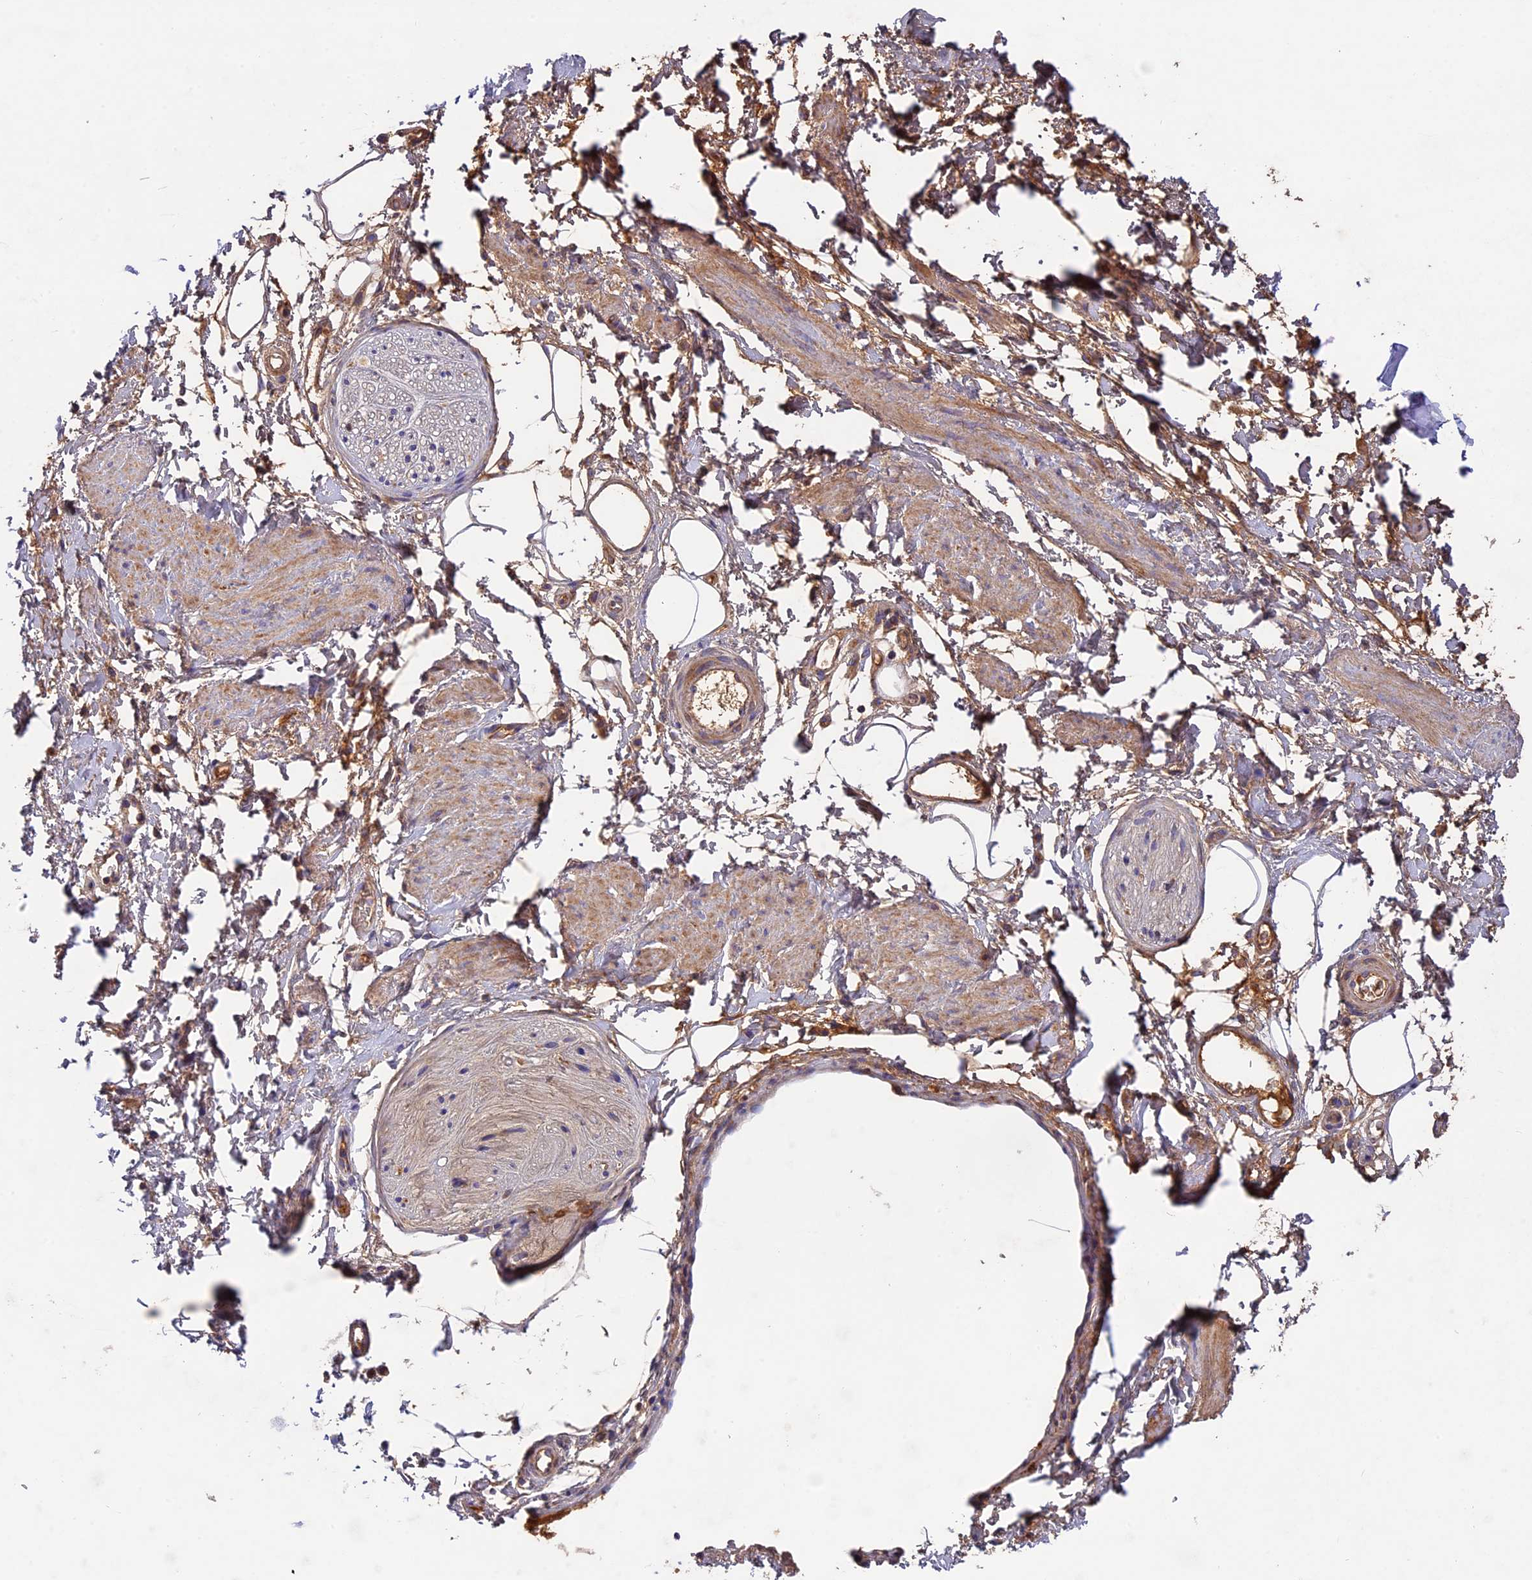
{"staining": {"intensity": "negative", "quantity": "none", "location": "none"}, "tissue": "adipose tissue", "cell_type": "Adipocytes", "image_type": "normal", "snomed": [{"axis": "morphology", "description": "Normal tissue, NOS"}, {"axis": "morphology", "description": "Adenocarcinoma, NOS"}, {"axis": "topography", "description": "Rectum"}, {"axis": "topography", "description": "Vagina"}, {"axis": "topography", "description": "Peripheral nerve tissue"}], "caption": "A micrograph of adipose tissue stained for a protein reveals no brown staining in adipocytes.", "gene": "OCEL1", "patient": {"sex": "female", "age": 71}}